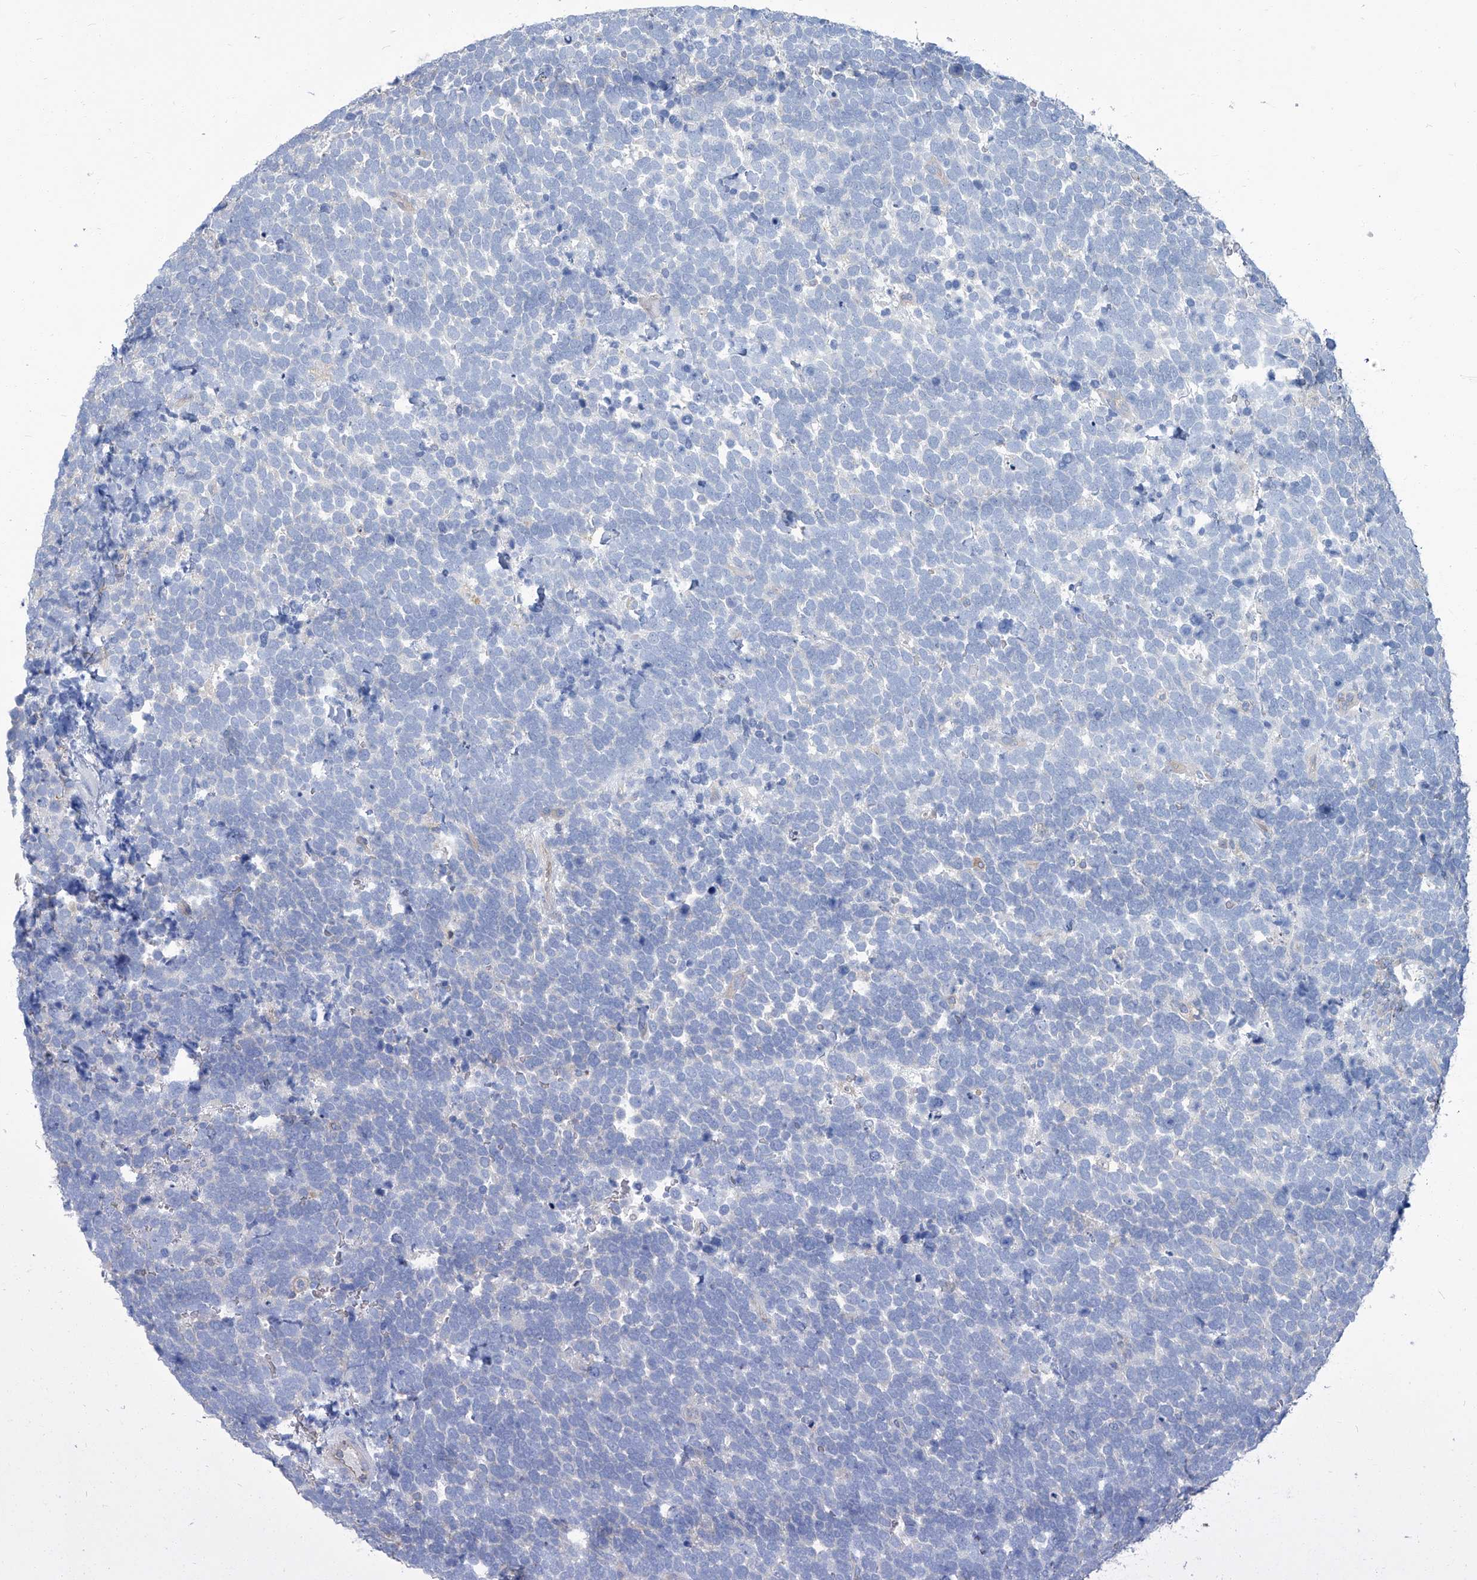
{"staining": {"intensity": "negative", "quantity": "none", "location": "none"}, "tissue": "urothelial cancer", "cell_type": "Tumor cells", "image_type": "cancer", "snomed": [{"axis": "morphology", "description": "Urothelial carcinoma, High grade"}, {"axis": "topography", "description": "Urinary bladder"}], "caption": "A high-resolution micrograph shows immunohistochemistry (IHC) staining of urothelial carcinoma (high-grade), which exhibits no significant expression in tumor cells.", "gene": "PFKL", "patient": {"sex": "female", "age": 82}}